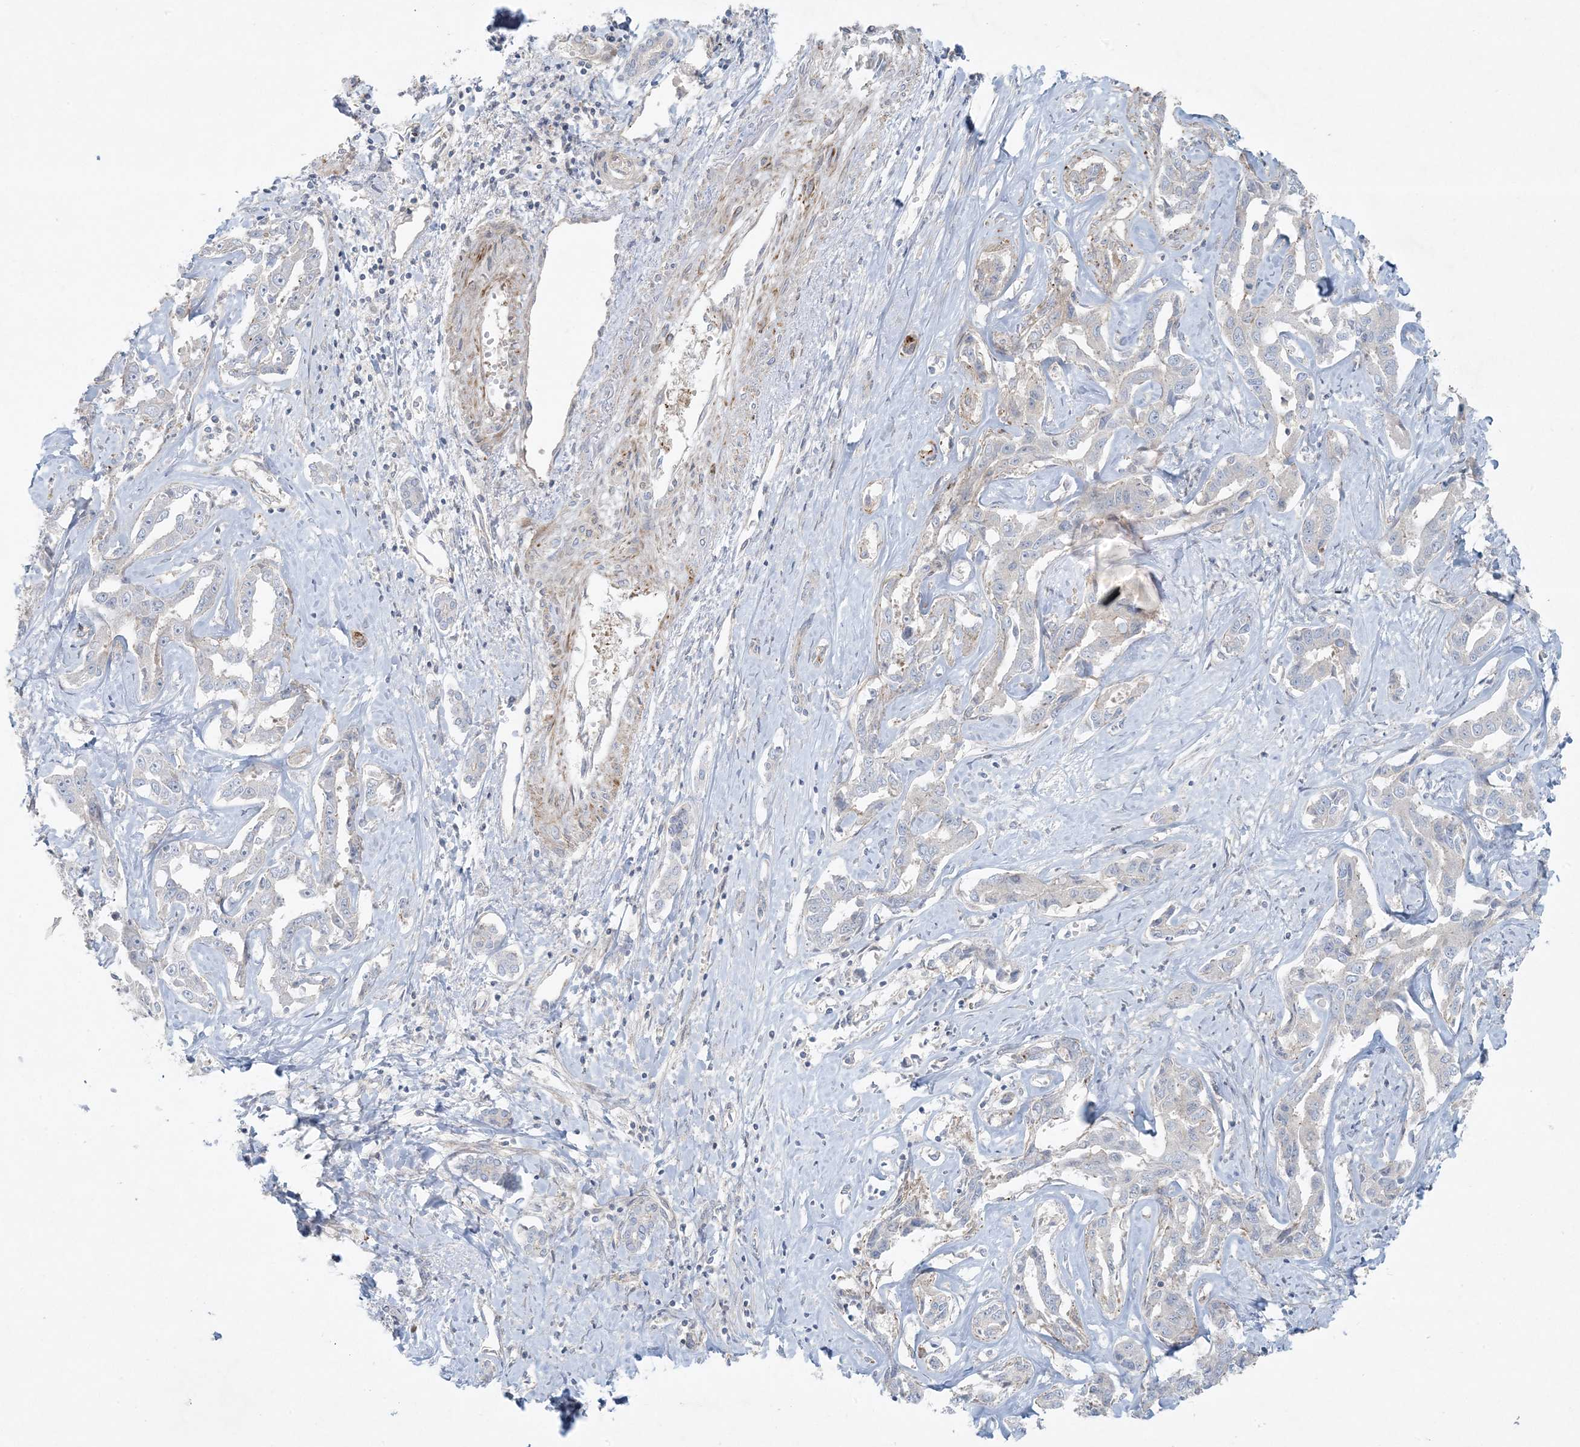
{"staining": {"intensity": "negative", "quantity": "none", "location": "none"}, "tissue": "liver cancer", "cell_type": "Tumor cells", "image_type": "cancer", "snomed": [{"axis": "morphology", "description": "Cholangiocarcinoma"}, {"axis": "topography", "description": "Liver"}], "caption": "Tumor cells are negative for brown protein staining in cholangiocarcinoma (liver). (DAB (3,3'-diaminobenzidine) immunohistochemistry (IHC) with hematoxylin counter stain).", "gene": "PIK3R4", "patient": {"sex": "male", "age": 59}}